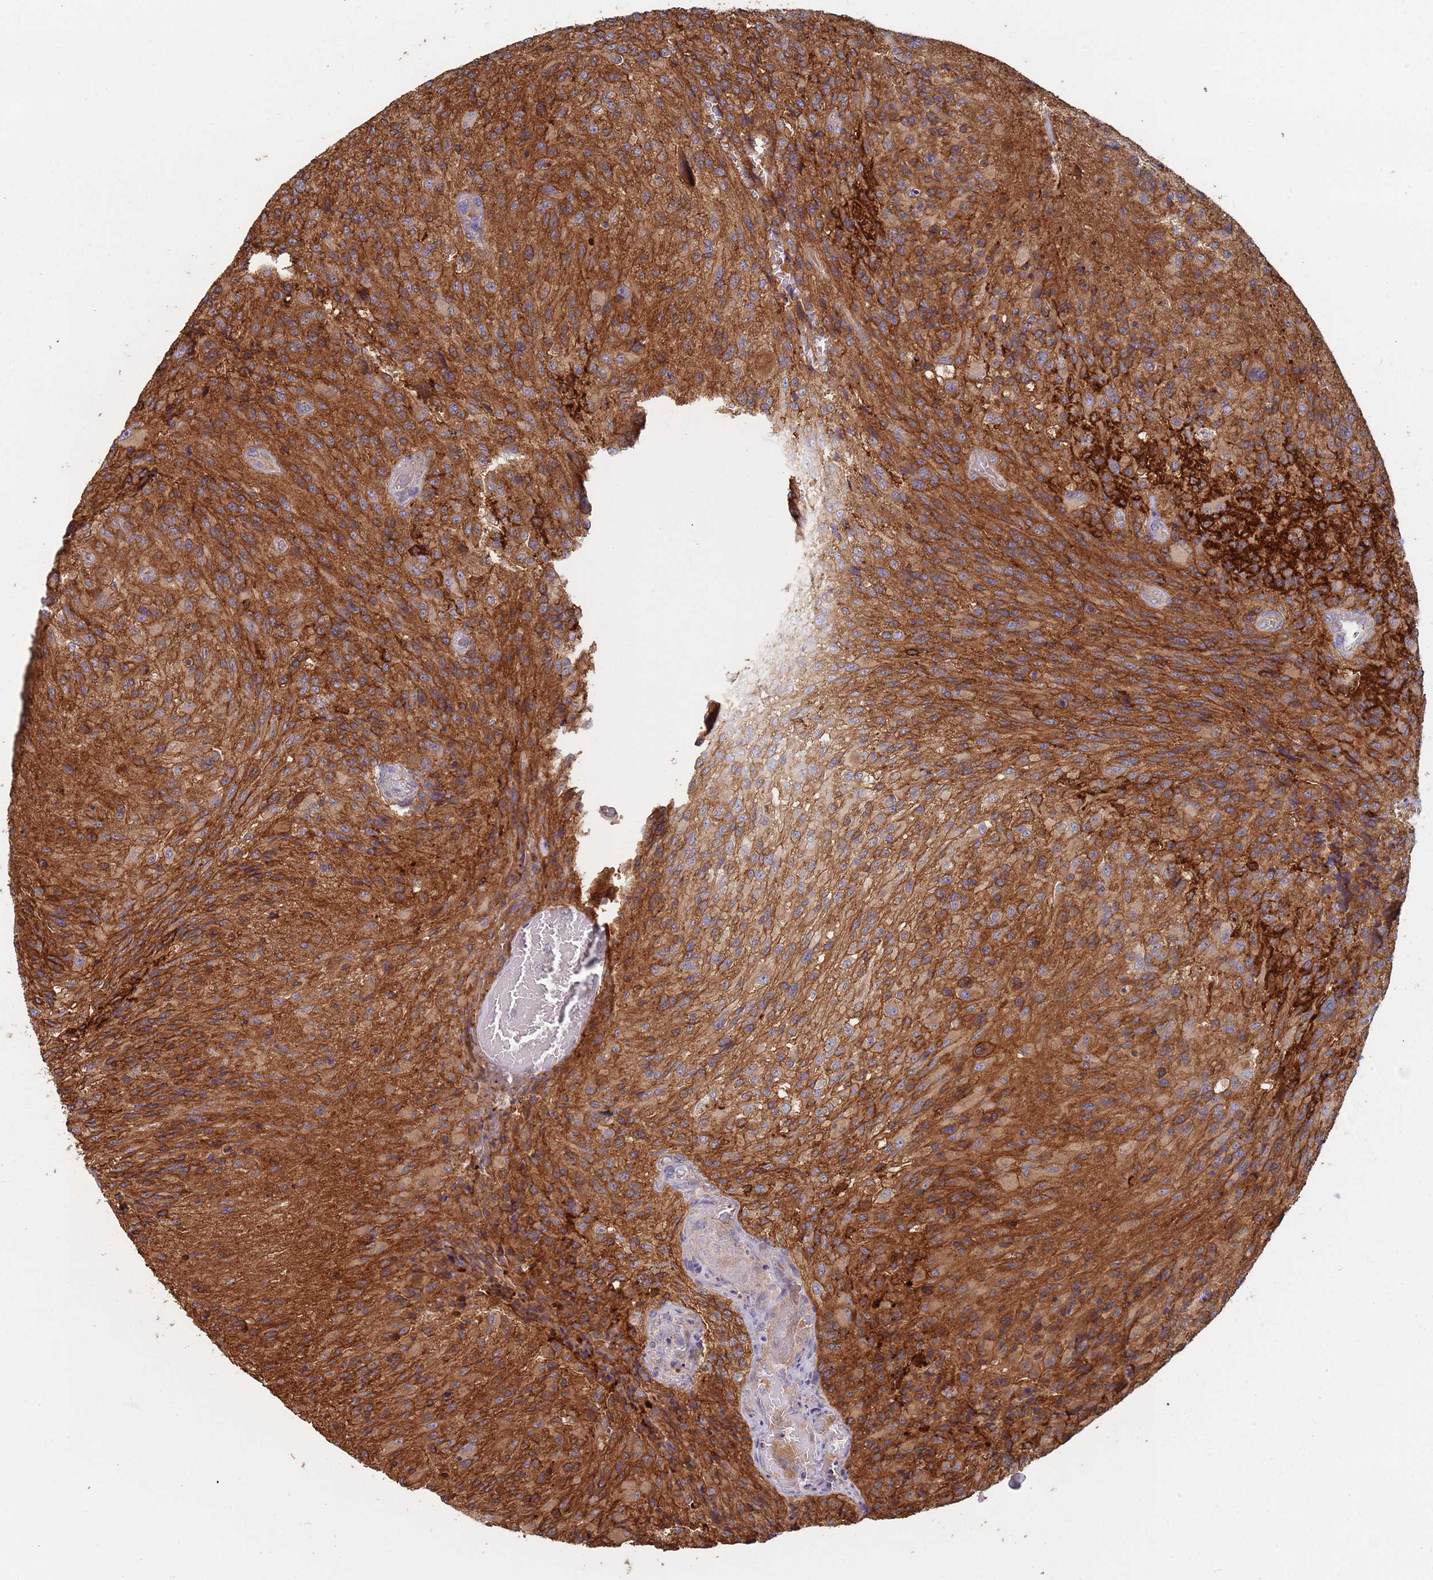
{"staining": {"intensity": "strong", "quantity": ">75%", "location": "cytoplasmic/membranous"}, "tissue": "glioma", "cell_type": "Tumor cells", "image_type": "cancer", "snomed": [{"axis": "morphology", "description": "Normal tissue, NOS"}, {"axis": "morphology", "description": "Glioma, malignant, High grade"}, {"axis": "topography", "description": "Cerebral cortex"}], "caption": "Immunohistochemistry image of neoplastic tissue: human glioma stained using IHC displays high levels of strong protein expression localized specifically in the cytoplasmic/membranous of tumor cells, appearing as a cytoplasmic/membranous brown color.", "gene": "GDI2", "patient": {"sex": "male", "age": 56}}